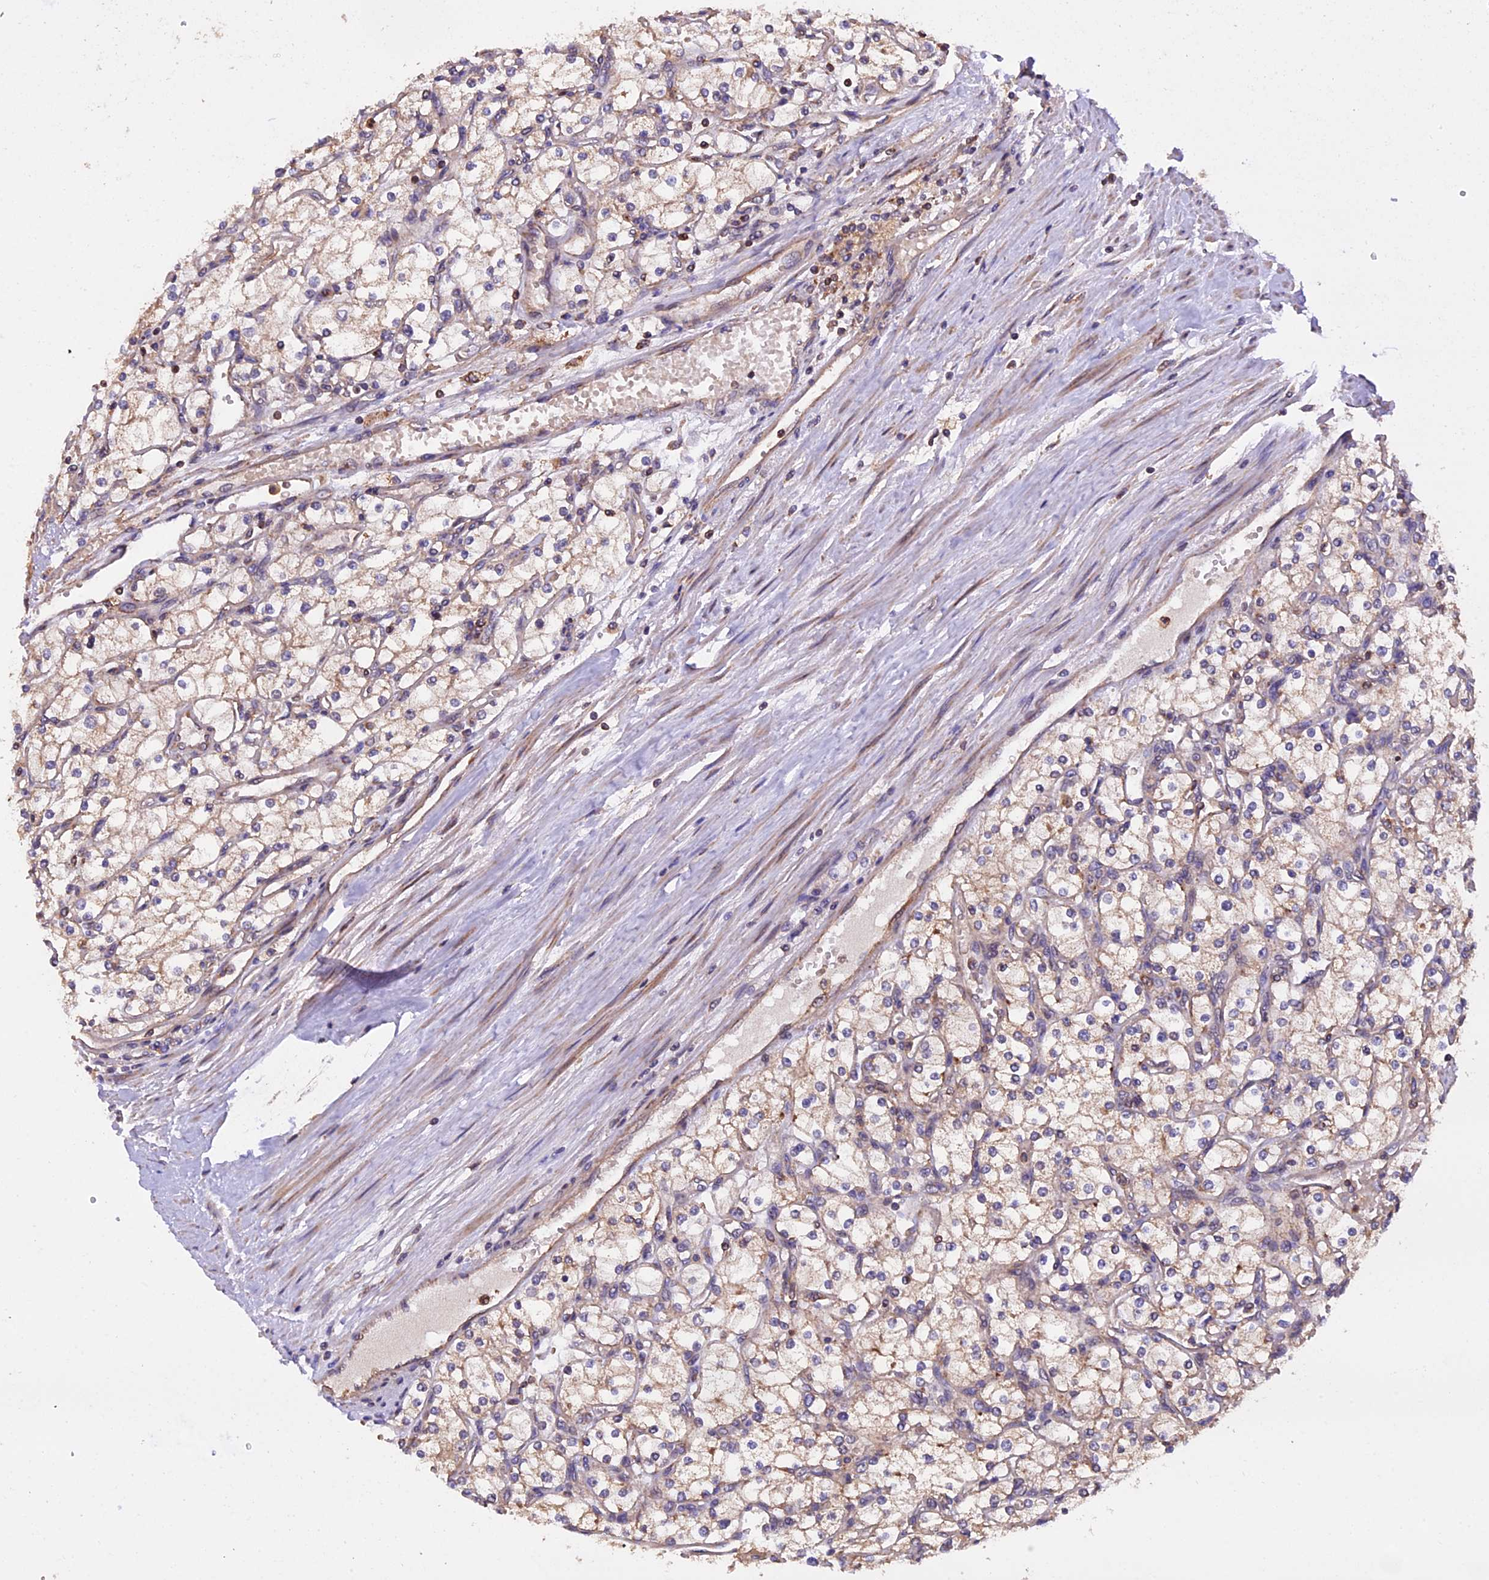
{"staining": {"intensity": "weak", "quantity": ">75%", "location": "cytoplasmic/membranous"}, "tissue": "renal cancer", "cell_type": "Tumor cells", "image_type": "cancer", "snomed": [{"axis": "morphology", "description": "Adenocarcinoma, NOS"}, {"axis": "topography", "description": "Kidney"}], "caption": "Weak cytoplasmic/membranous protein positivity is appreciated in approximately >75% of tumor cells in renal cancer (adenocarcinoma). Immunohistochemistry stains the protein of interest in brown and the nuclei are stained blue.", "gene": "PKD2L2", "patient": {"sex": "male", "age": 80}}